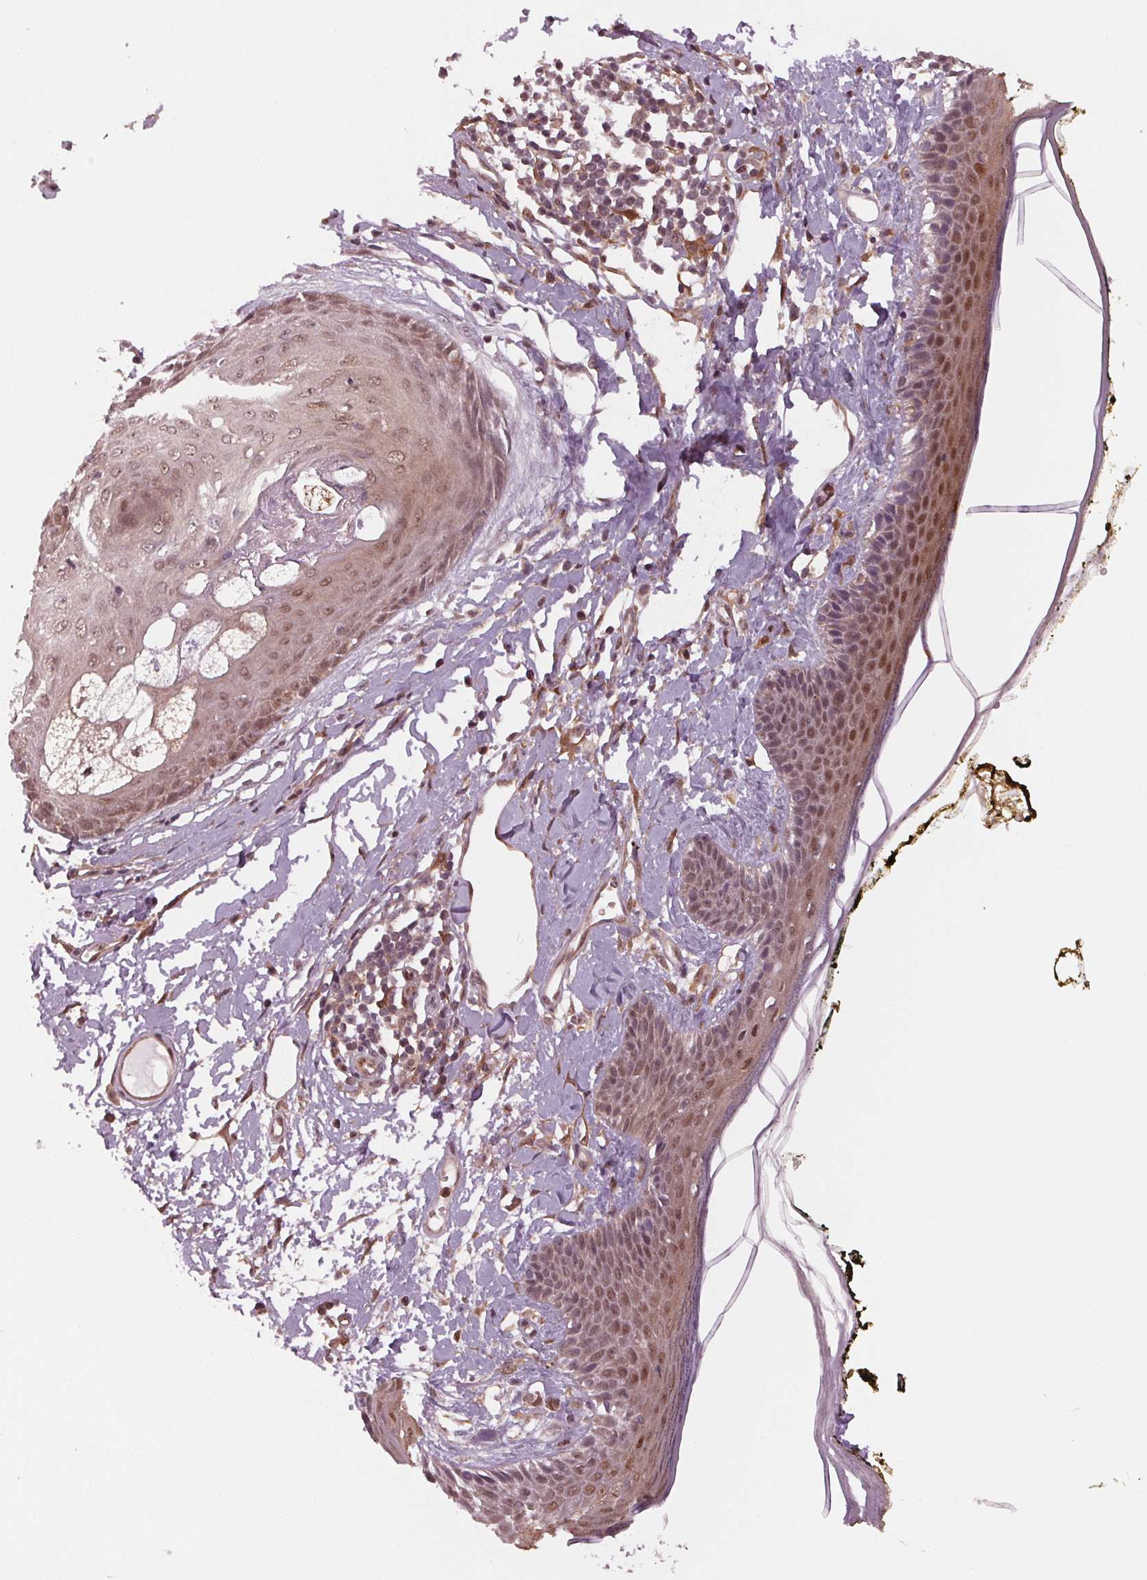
{"staining": {"intensity": "moderate", "quantity": ">75%", "location": "cytoplasmic/membranous,nuclear"}, "tissue": "skin", "cell_type": "Fibroblasts", "image_type": "normal", "snomed": [{"axis": "morphology", "description": "Normal tissue, NOS"}, {"axis": "topography", "description": "Skin"}], "caption": "Immunohistochemical staining of benign human skin displays >75% levels of moderate cytoplasmic/membranous,nuclear protein positivity in about >75% of fibroblasts.", "gene": "STAT3", "patient": {"sex": "male", "age": 76}}